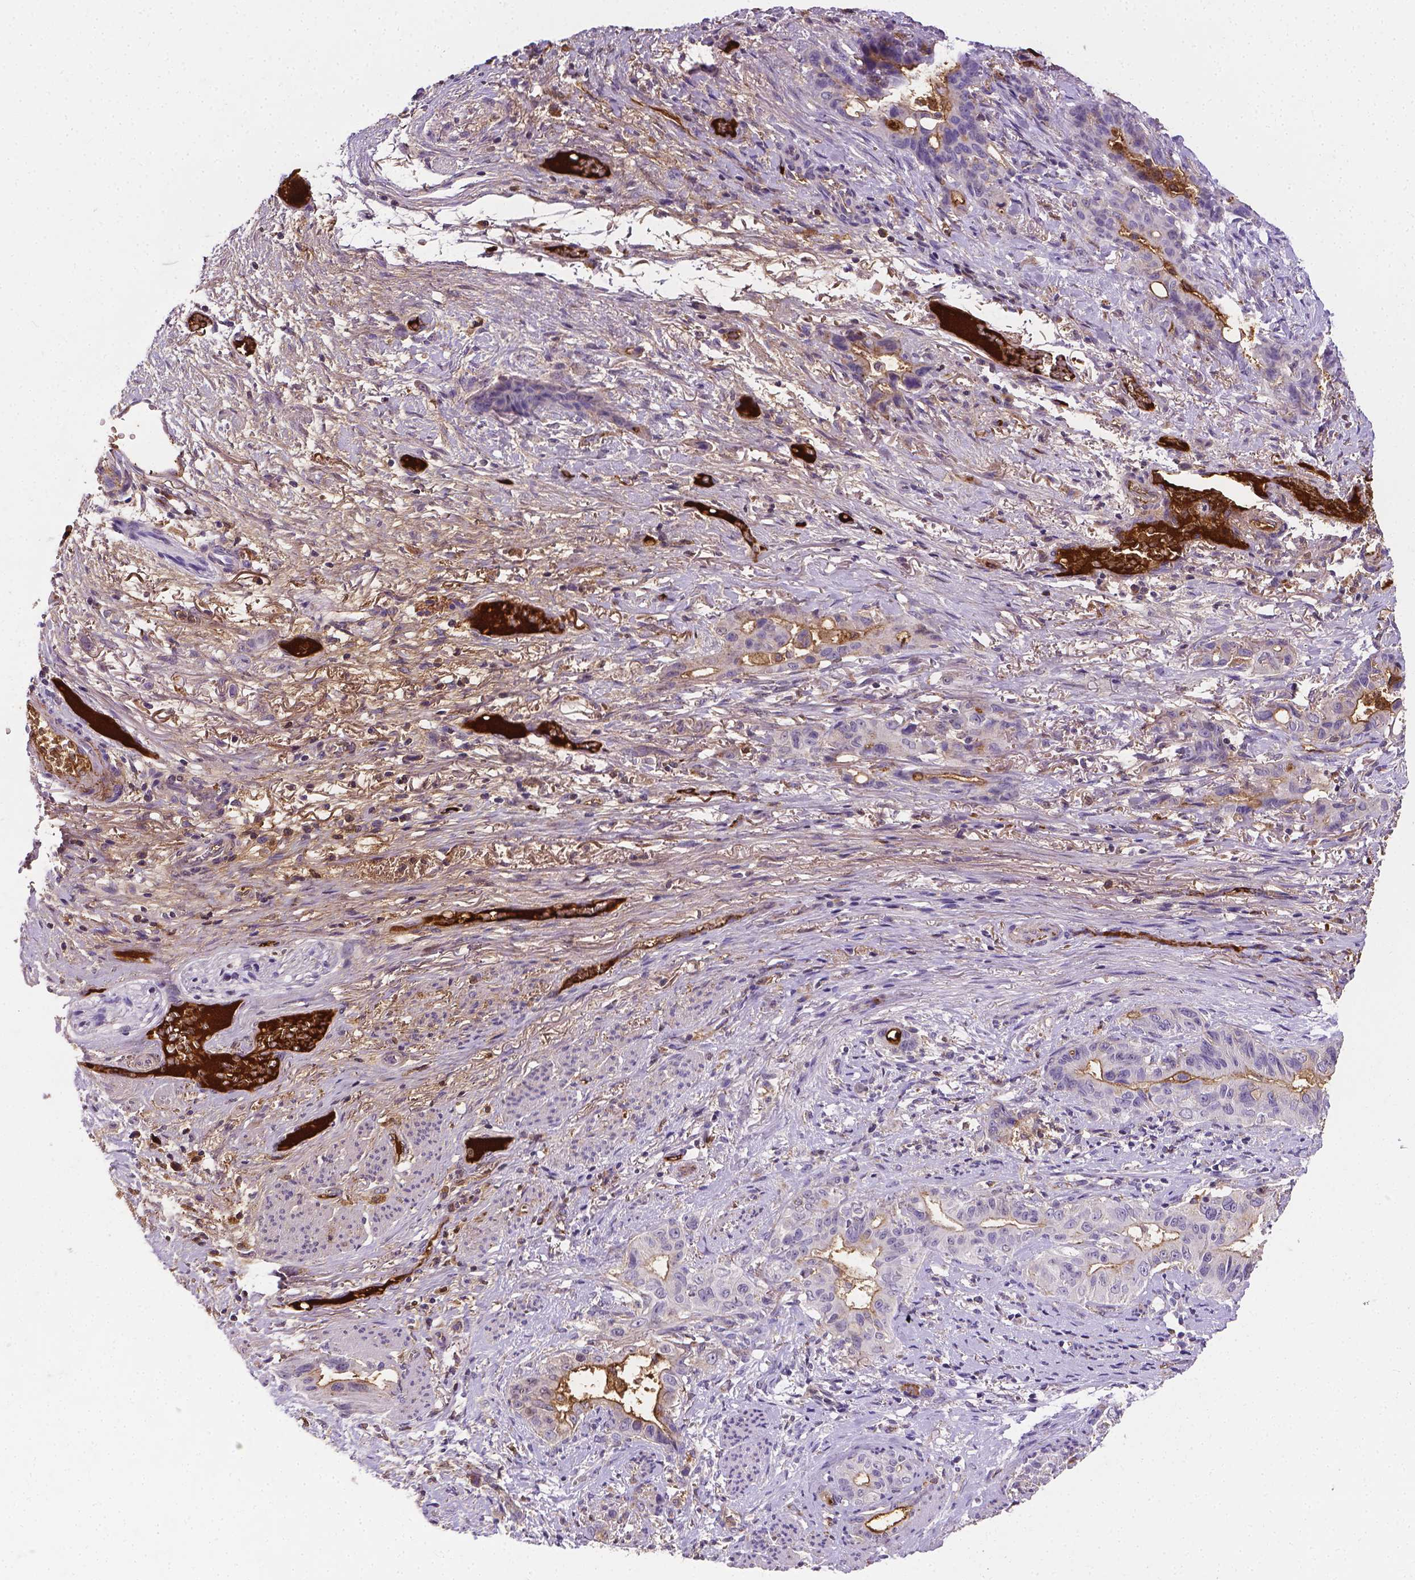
{"staining": {"intensity": "negative", "quantity": "none", "location": "none"}, "tissue": "stomach cancer", "cell_type": "Tumor cells", "image_type": "cancer", "snomed": [{"axis": "morphology", "description": "Normal tissue, NOS"}, {"axis": "morphology", "description": "Adenocarcinoma, NOS"}, {"axis": "topography", "description": "Esophagus"}, {"axis": "topography", "description": "Stomach, upper"}], "caption": "High magnification brightfield microscopy of stomach cancer (adenocarcinoma) stained with DAB (3,3'-diaminobenzidine) (brown) and counterstained with hematoxylin (blue): tumor cells show no significant positivity.", "gene": "APOE", "patient": {"sex": "male", "age": 62}}